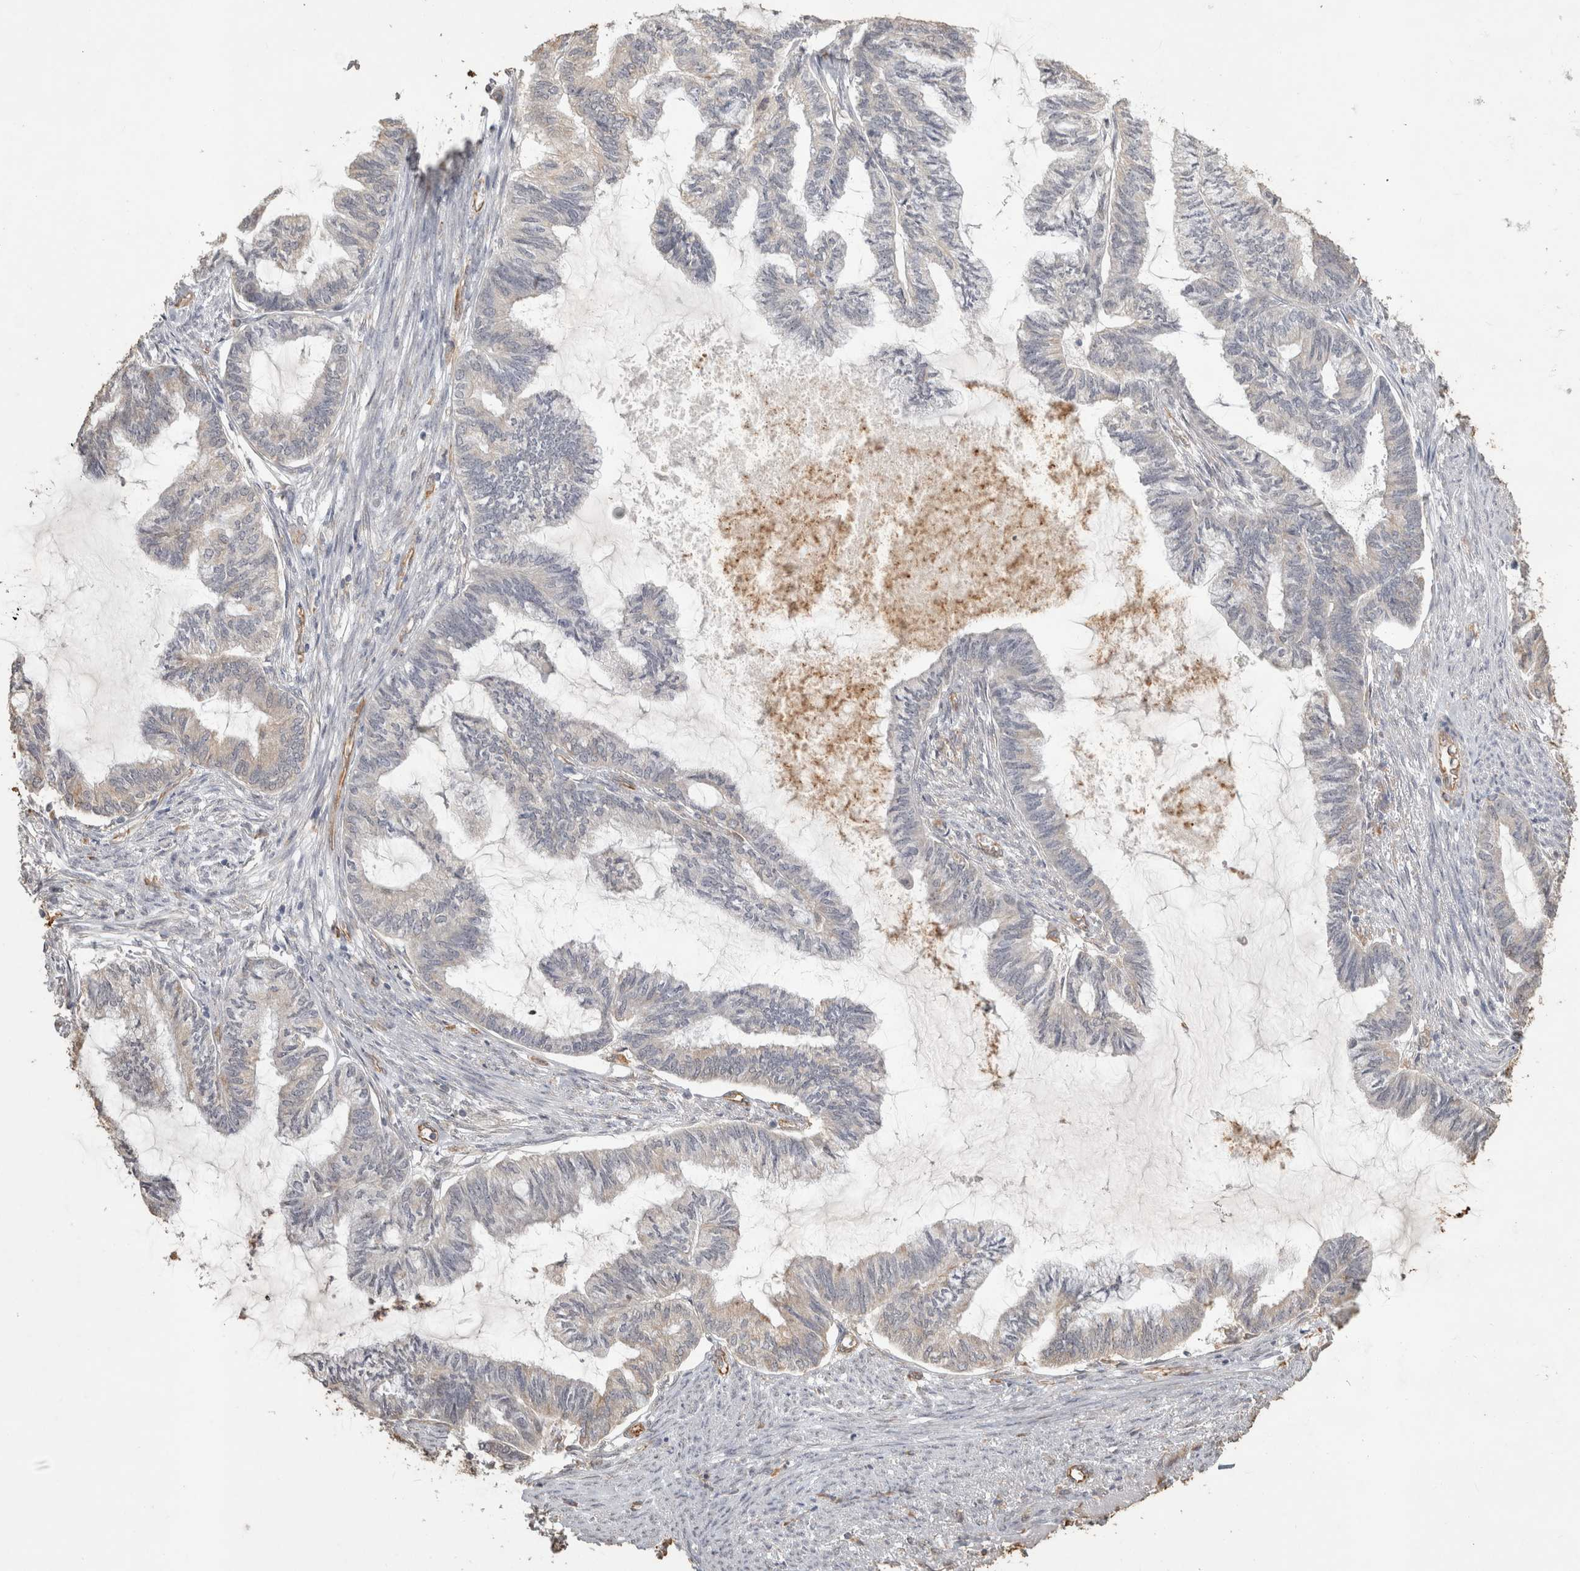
{"staining": {"intensity": "negative", "quantity": "none", "location": "none"}, "tissue": "endometrial cancer", "cell_type": "Tumor cells", "image_type": "cancer", "snomed": [{"axis": "morphology", "description": "Adenocarcinoma, NOS"}, {"axis": "topography", "description": "Endometrium"}], "caption": "This is a histopathology image of immunohistochemistry (IHC) staining of endometrial cancer (adenocarcinoma), which shows no positivity in tumor cells.", "gene": "REPS2", "patient": {"sex": "female", "age": 86}}